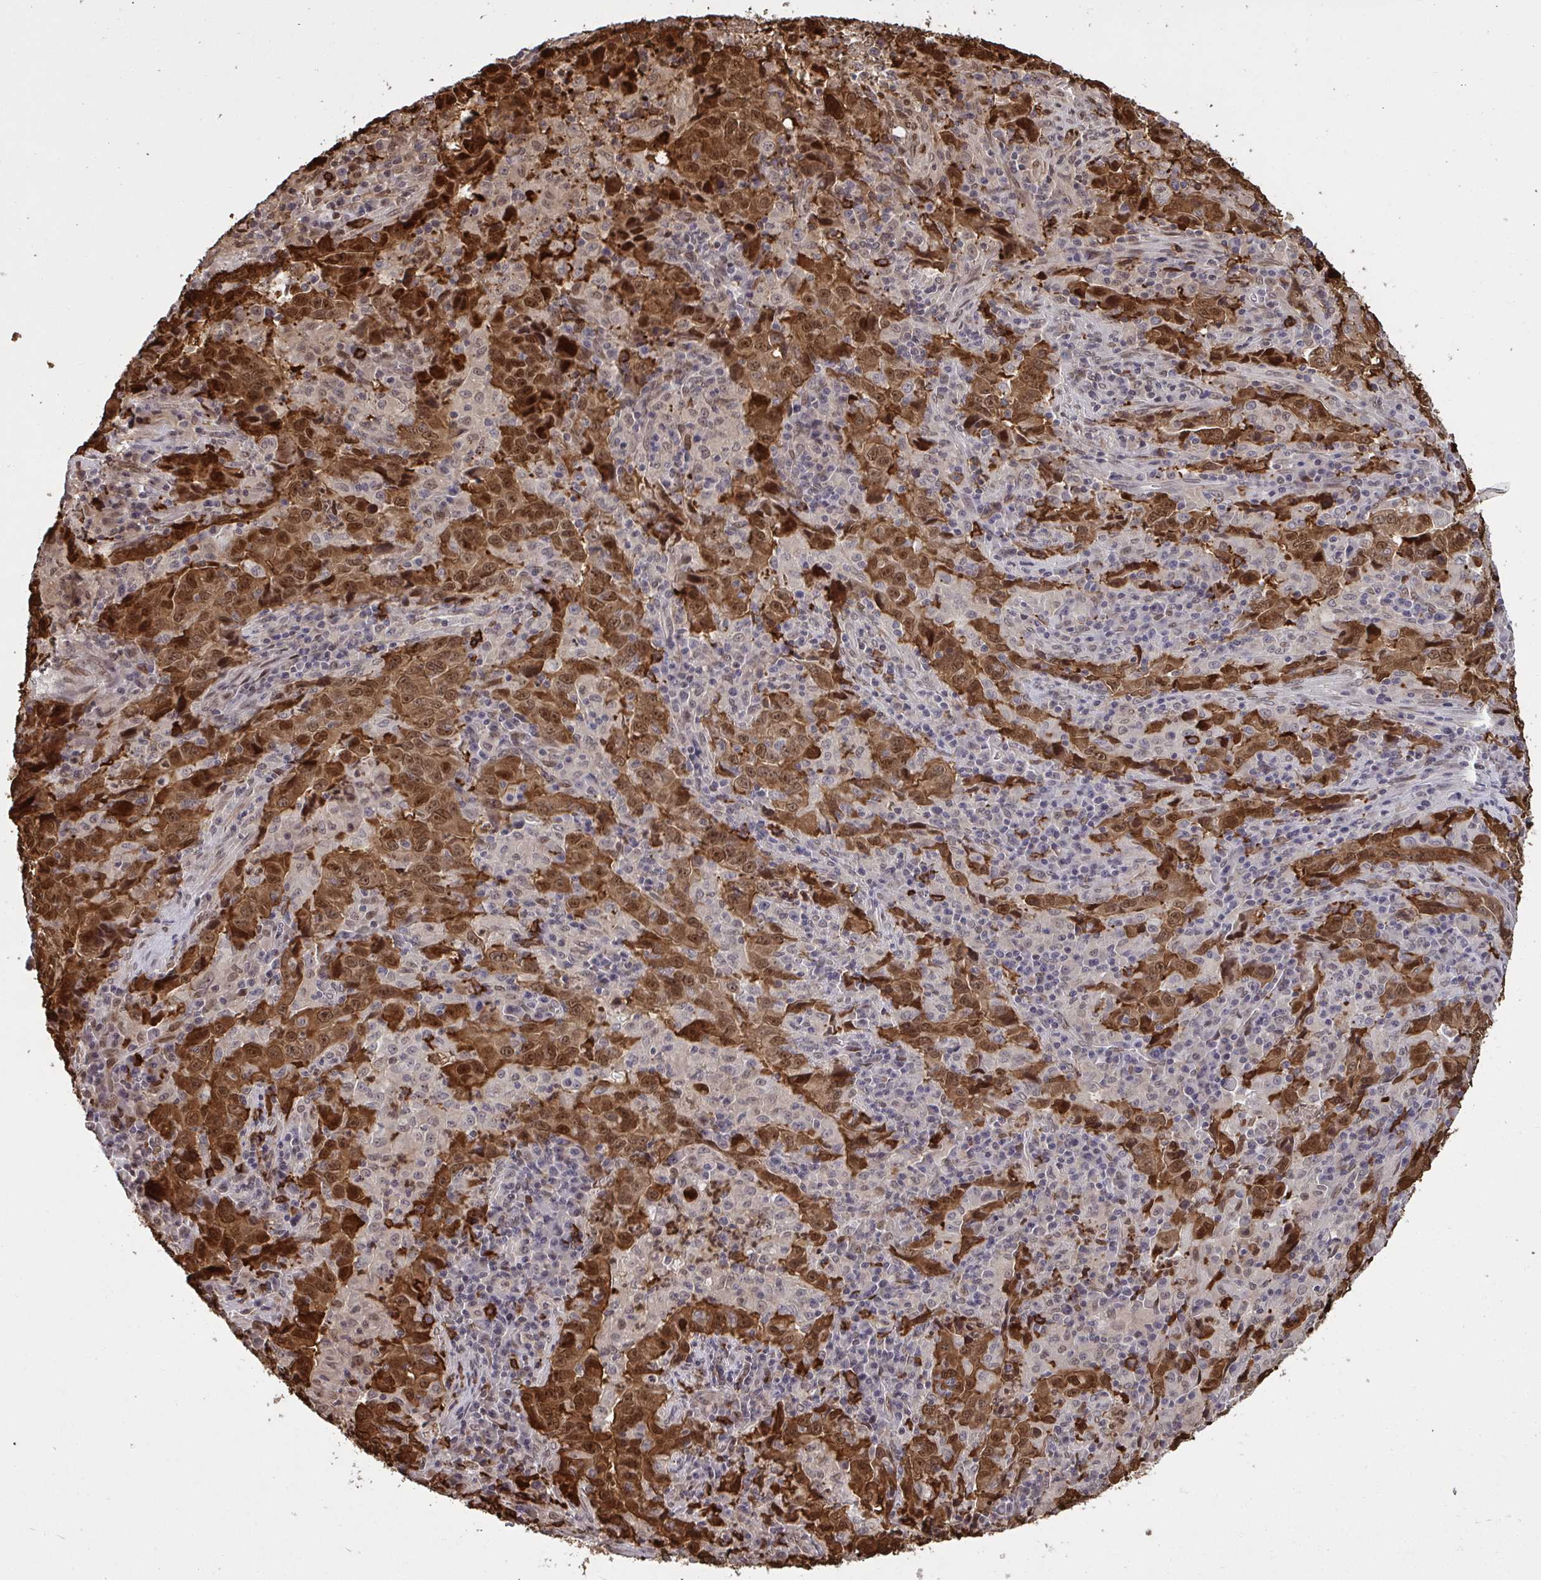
{"staining": {"intensity": "strong", "quantity": ">75%", "location": "cytoplasmic/membranous,nuclear"}, "tissue": "lung cancer", "cell_type": "Tumor cells", "image_type": "cancer", "snomed": [{"axis": "morphology", "description": "Adenocarcinoma, NOS"}, {"axis": "topography", "description": "Lung"}], "caption": "Immunohistochemistry of lung cancer (adenocarcinoma) shows high levels of strong cytoplasmic/membranous and nuclear staining in about >75% of tumor cells. (DAB = brown stain, brightfield microscopy at high magnification).", "gene": "UXT", "patient": {"sex": "male", "age": 67}}